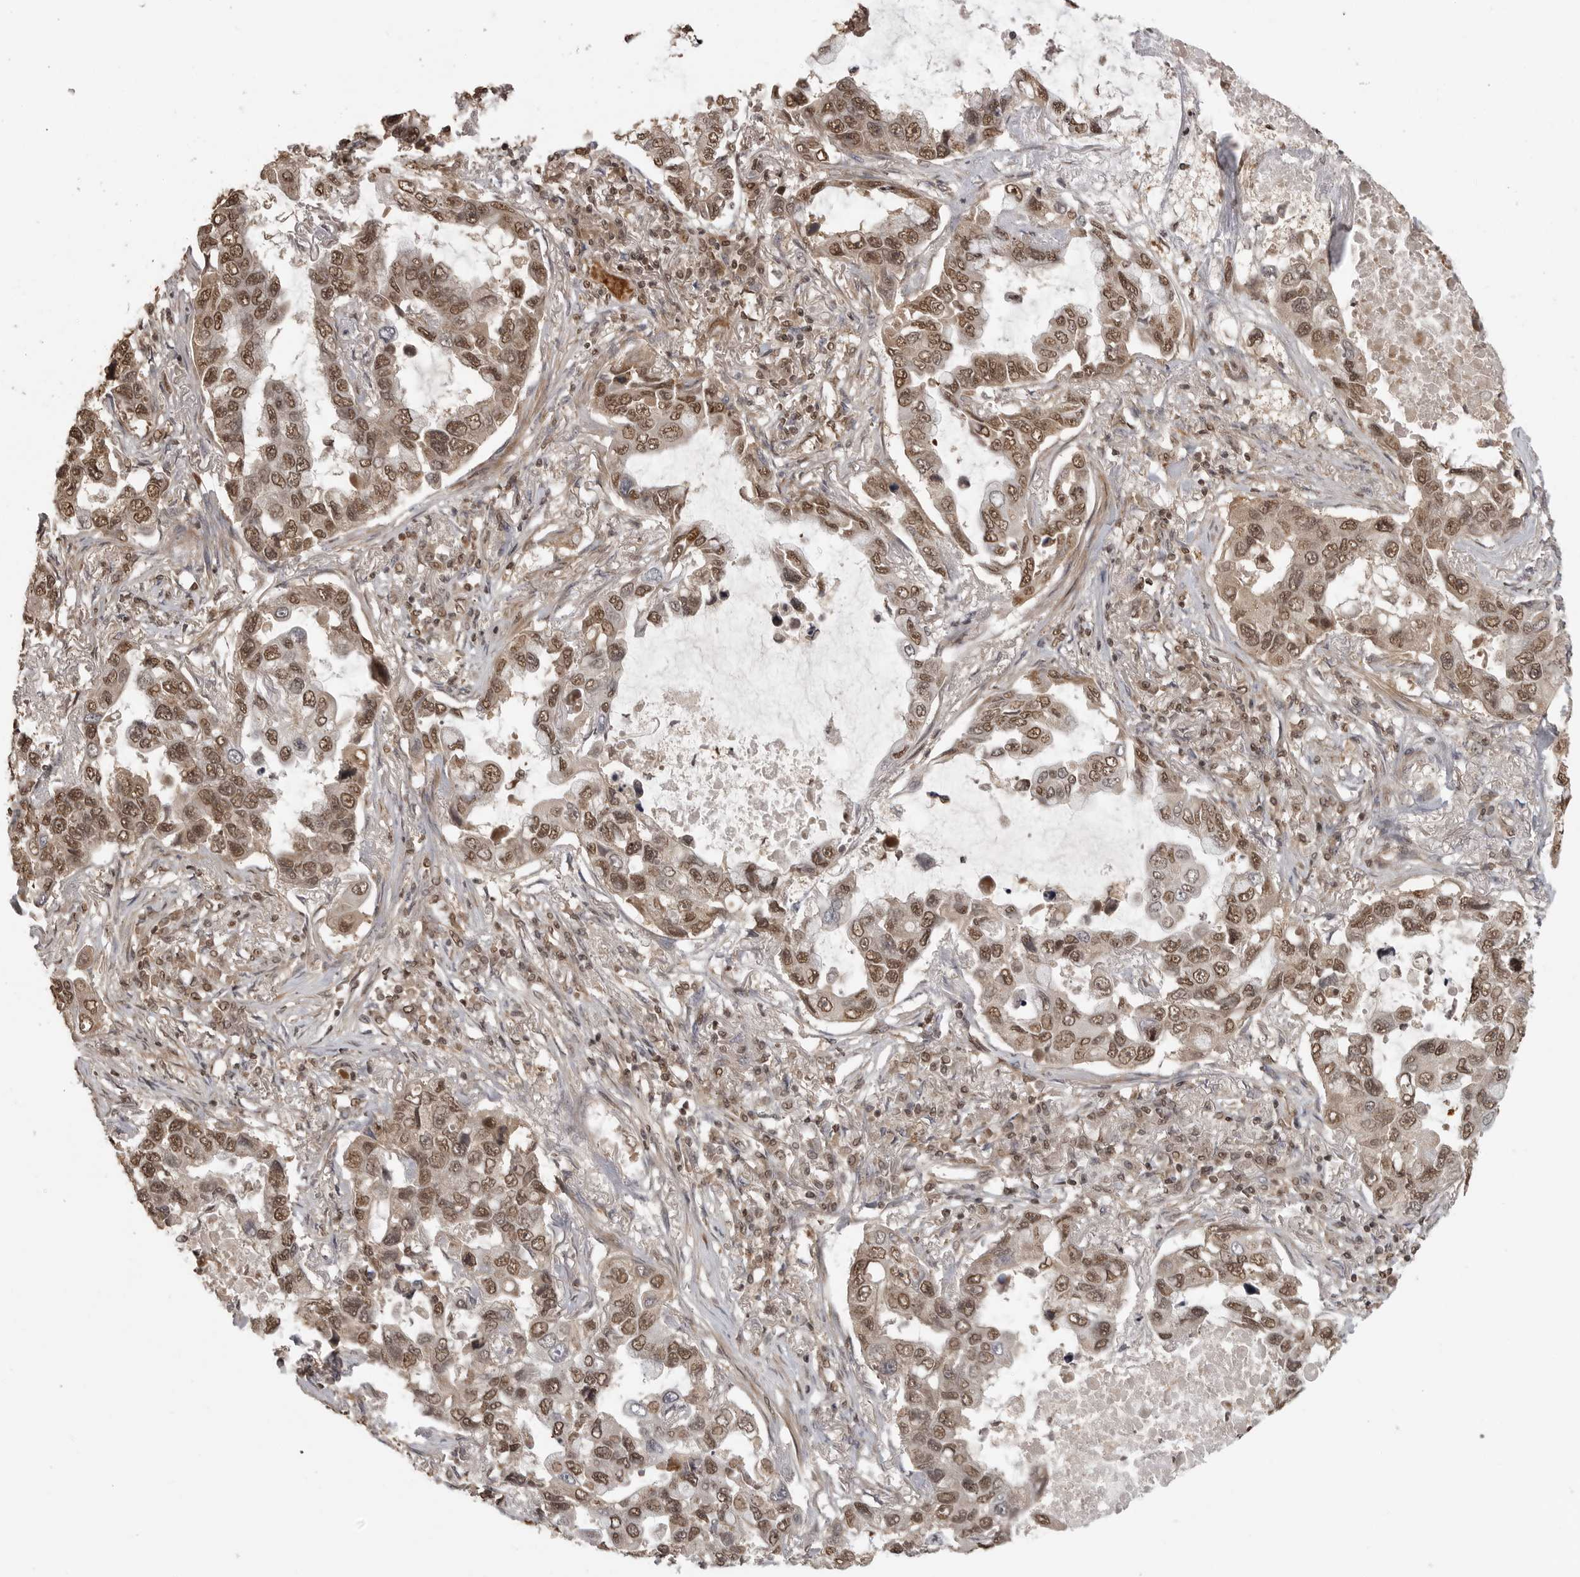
{"staining": {"intensity": "moderate", "quantity": ">75%", "location": "nuclear"}, "tissue": "lung cancer", "cell_type": "Tumor cells", "image_type": "cancer", "snomed": [{"axis": "morphology", "description": "Adenocarcinoma, NOS"}, {"axis": "topography", "description": "Lung"}], "caption": "Immunohistochemistry (IHC) (DAB (3,3'-diaminobenzidine)) staining of lung cancer (adenocarcinoma) demonstrates moderate nuclear protein expression in about >75% of tumor cells.", "gene": "CLOCK", "patient": {"sex": "male", "age": 64}}